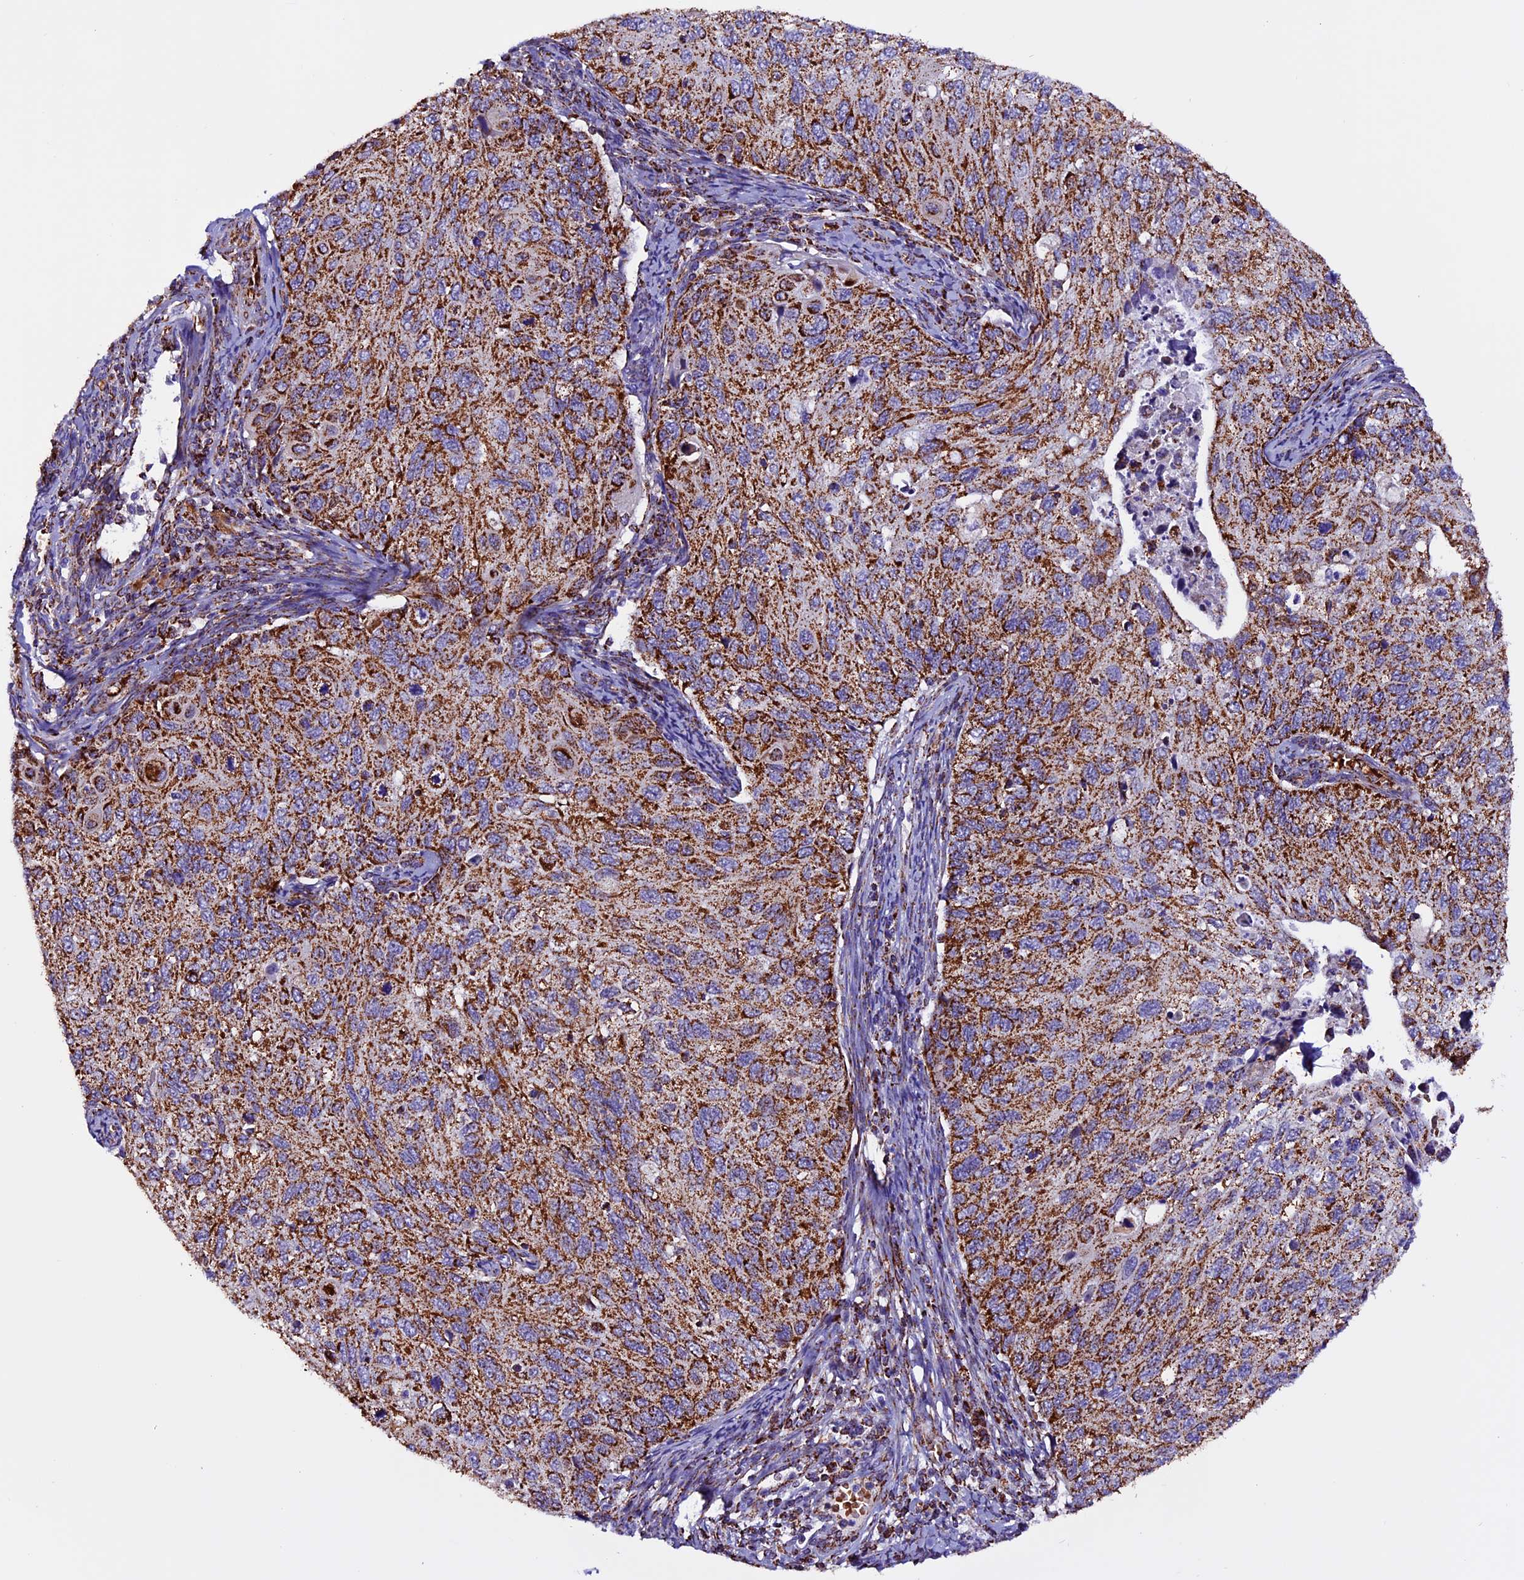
{"staining": {"intensity": "strong", "quantity": "25%-75%", "location": "cytoplasmic/membranous"}, "tissue": "cervical cancer", "cell_type": "Tumor cells", "image_type": "cancer", "snomed": [{"axis": "morphology", "description": "Squamous cell carcinoma, NOS"}, {"axis": "topography", "description": "Cervix"}], "caption": "Protein analysis of squamous cell carcinoma (cervical) tissue displays strong cytoplasmic/membranous expression in approximately 25%-75% of tumor cells. (brown staining indicates protein expression, while blue staining denotes nuclei).", "gene": "CX3CL1", "patient": {"sex": "female", "age": 70}}